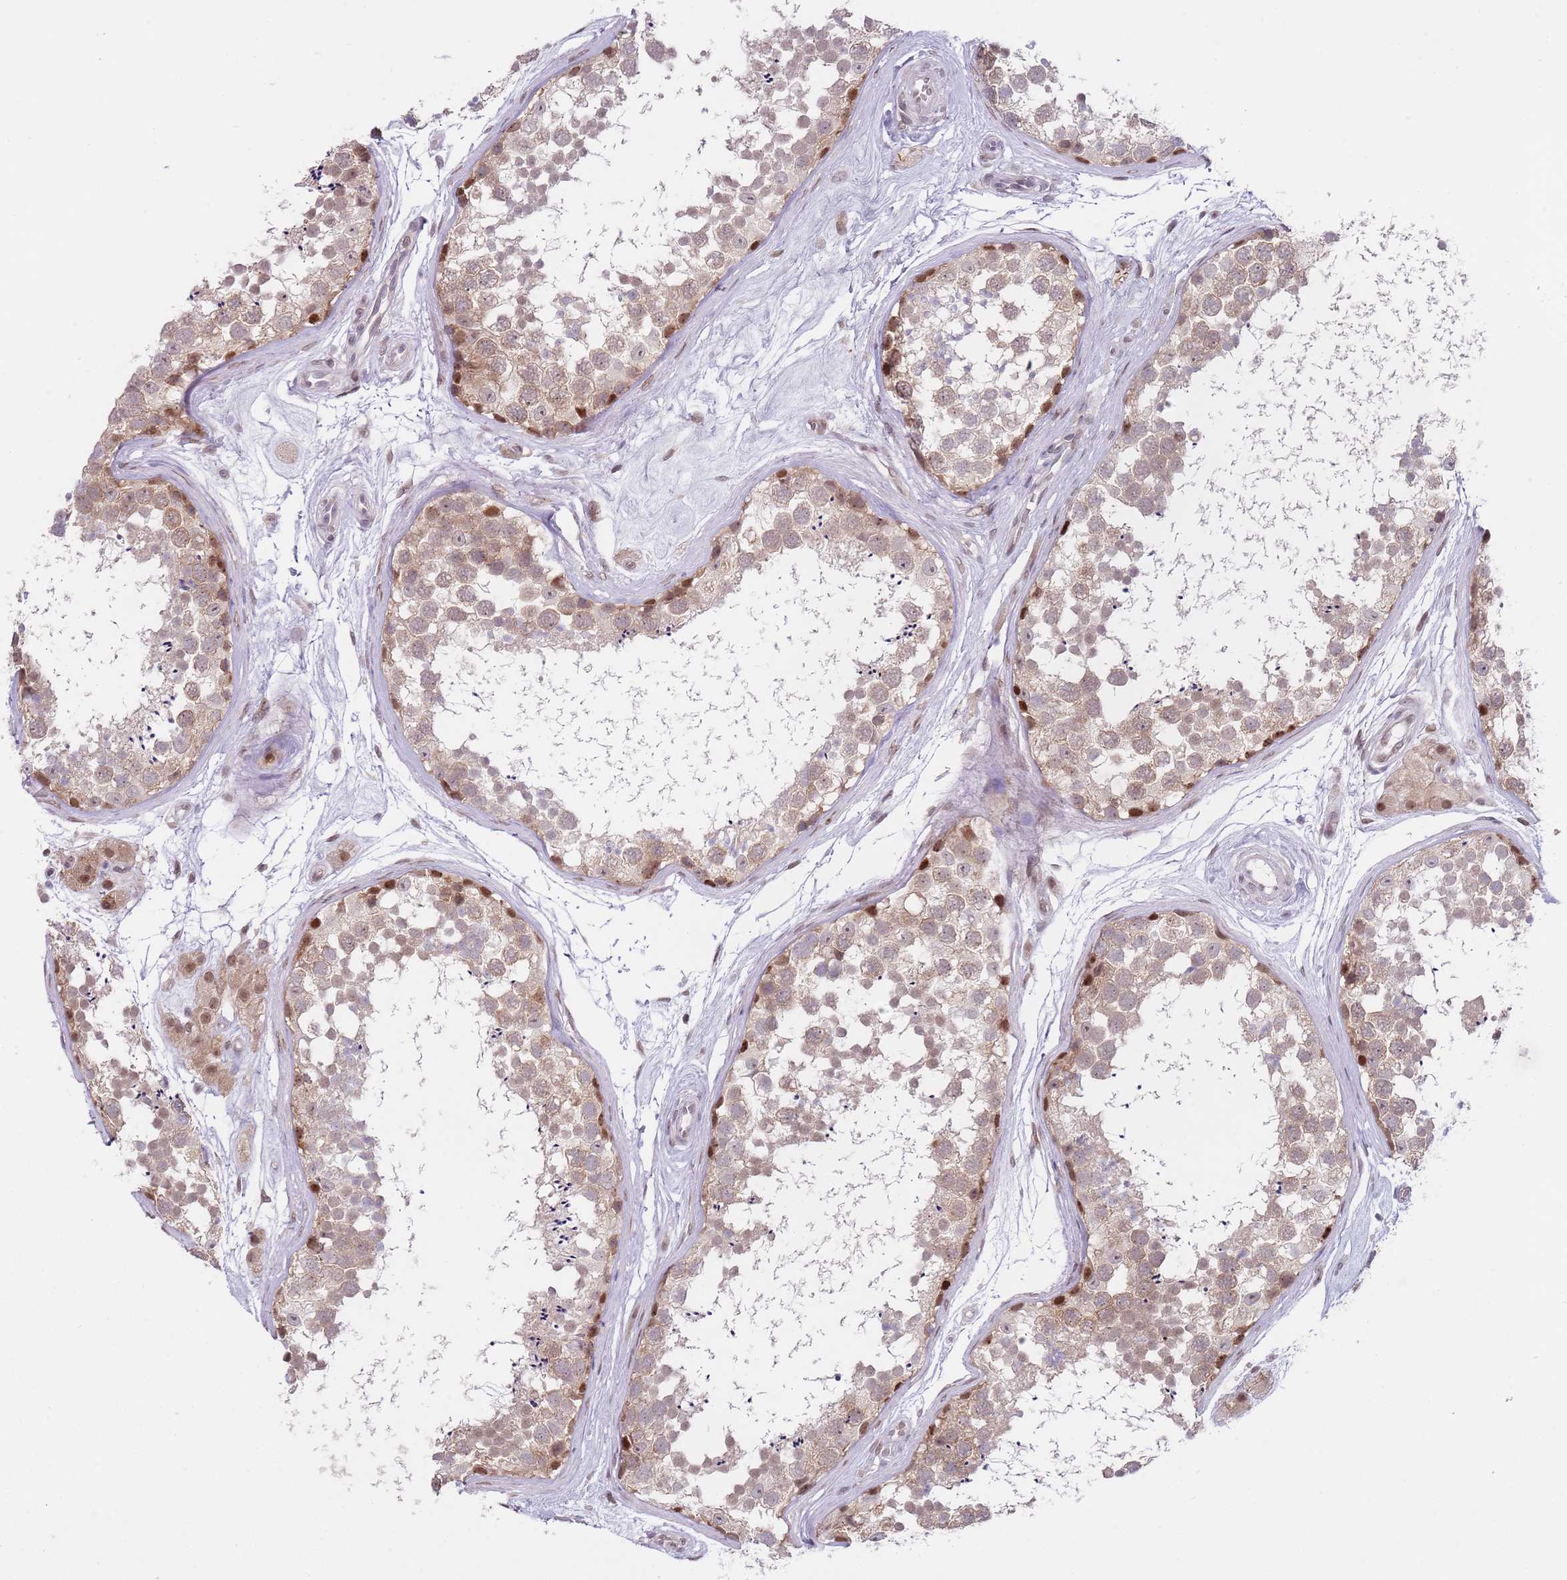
{"staining": {"intensity": "strong", "quantity": "<25%", "location": "nuclear"}, "tissue": "testis", "cell_type": "Cells in seminiferous ducts", "image_type": "normal", "snomed": [{"axis": "morphology", "description": "Normal tissue, NOS"}, {"axis": "topography", "description": "Testis"}], "caption": "Strong nuclear staining is seen in approximately <25% of cells in seminiferous ducts in unremarkable testis.", "gene": "SLC25A32", "patient": {"sex": "male", "age": 56}}